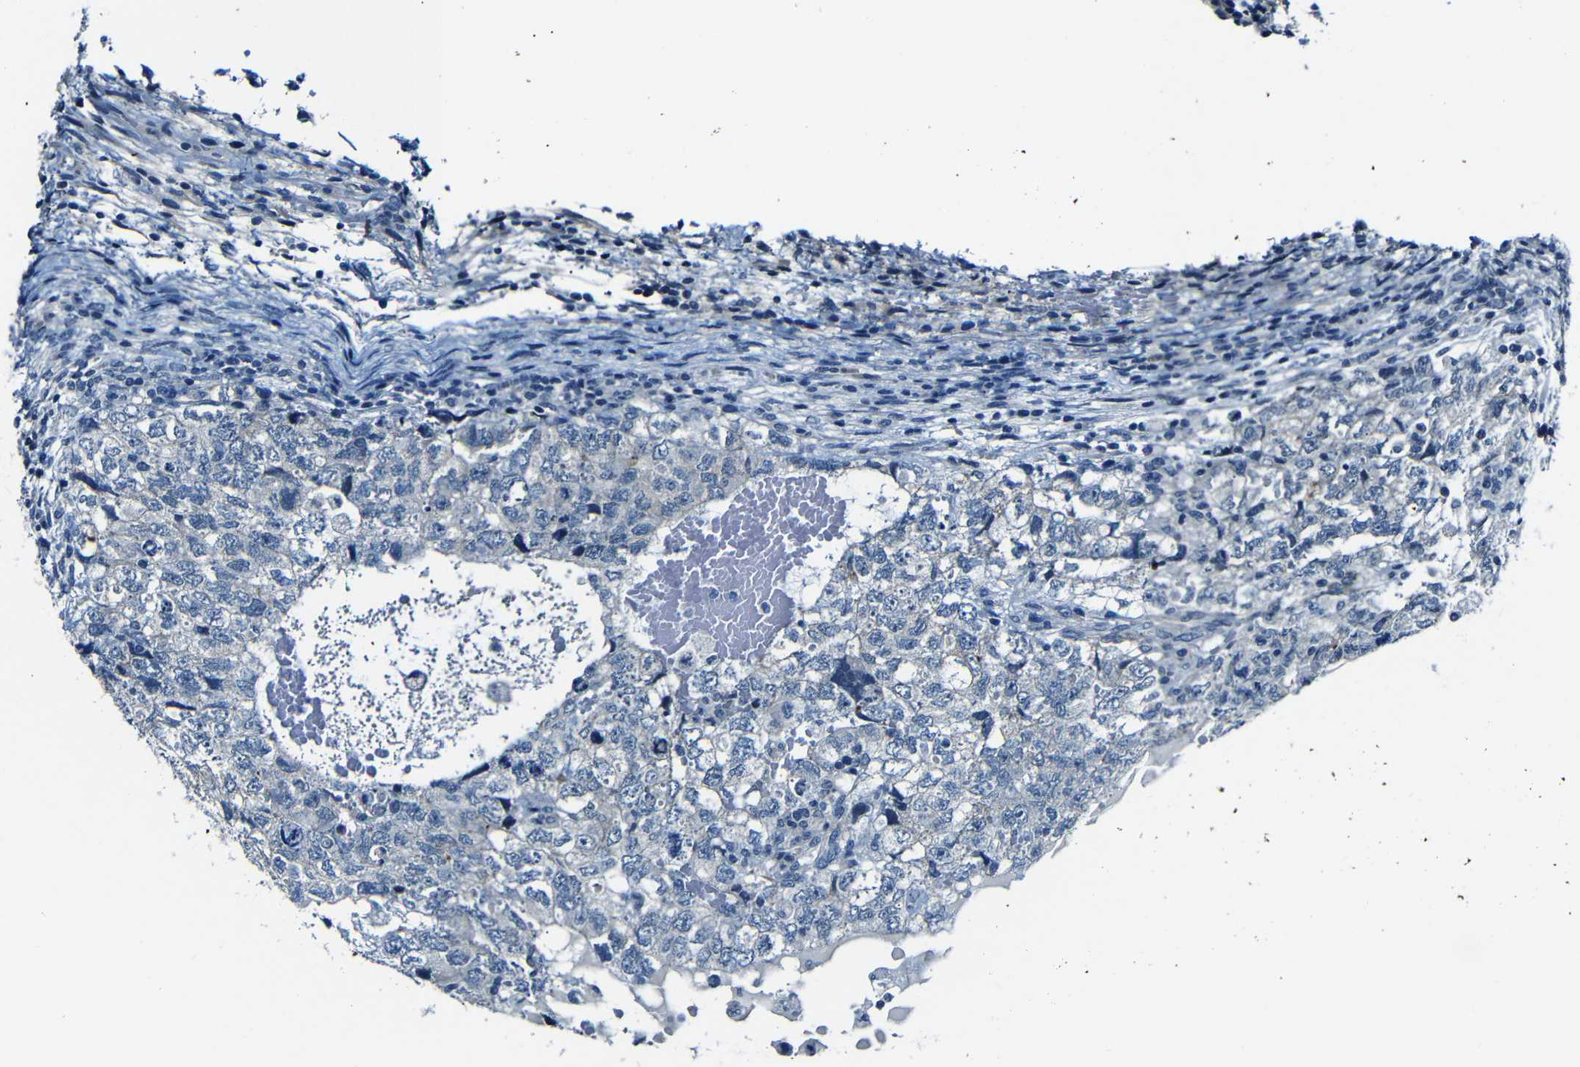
{"staining": {"intensity": "weak", "quantity": "<25%", "location": "cytoplasmic/membranous"}, "tissue": "testis cancer", "cell_type": "Tumor cells", "image_type": "cancer", "snomed": [{"axis": "morphology", "description": "Carcinoma, Embryonal, NOS"}, {"axis": "topography", "description": "Testis"}], "caption": "Immunohistochemistry (IHC) image of testis cancer stained for a protein (brown), which demonstrates no staining in tumor cells.", "gene": "ANK3", "patient": {"sex": "male", "age": 36}}